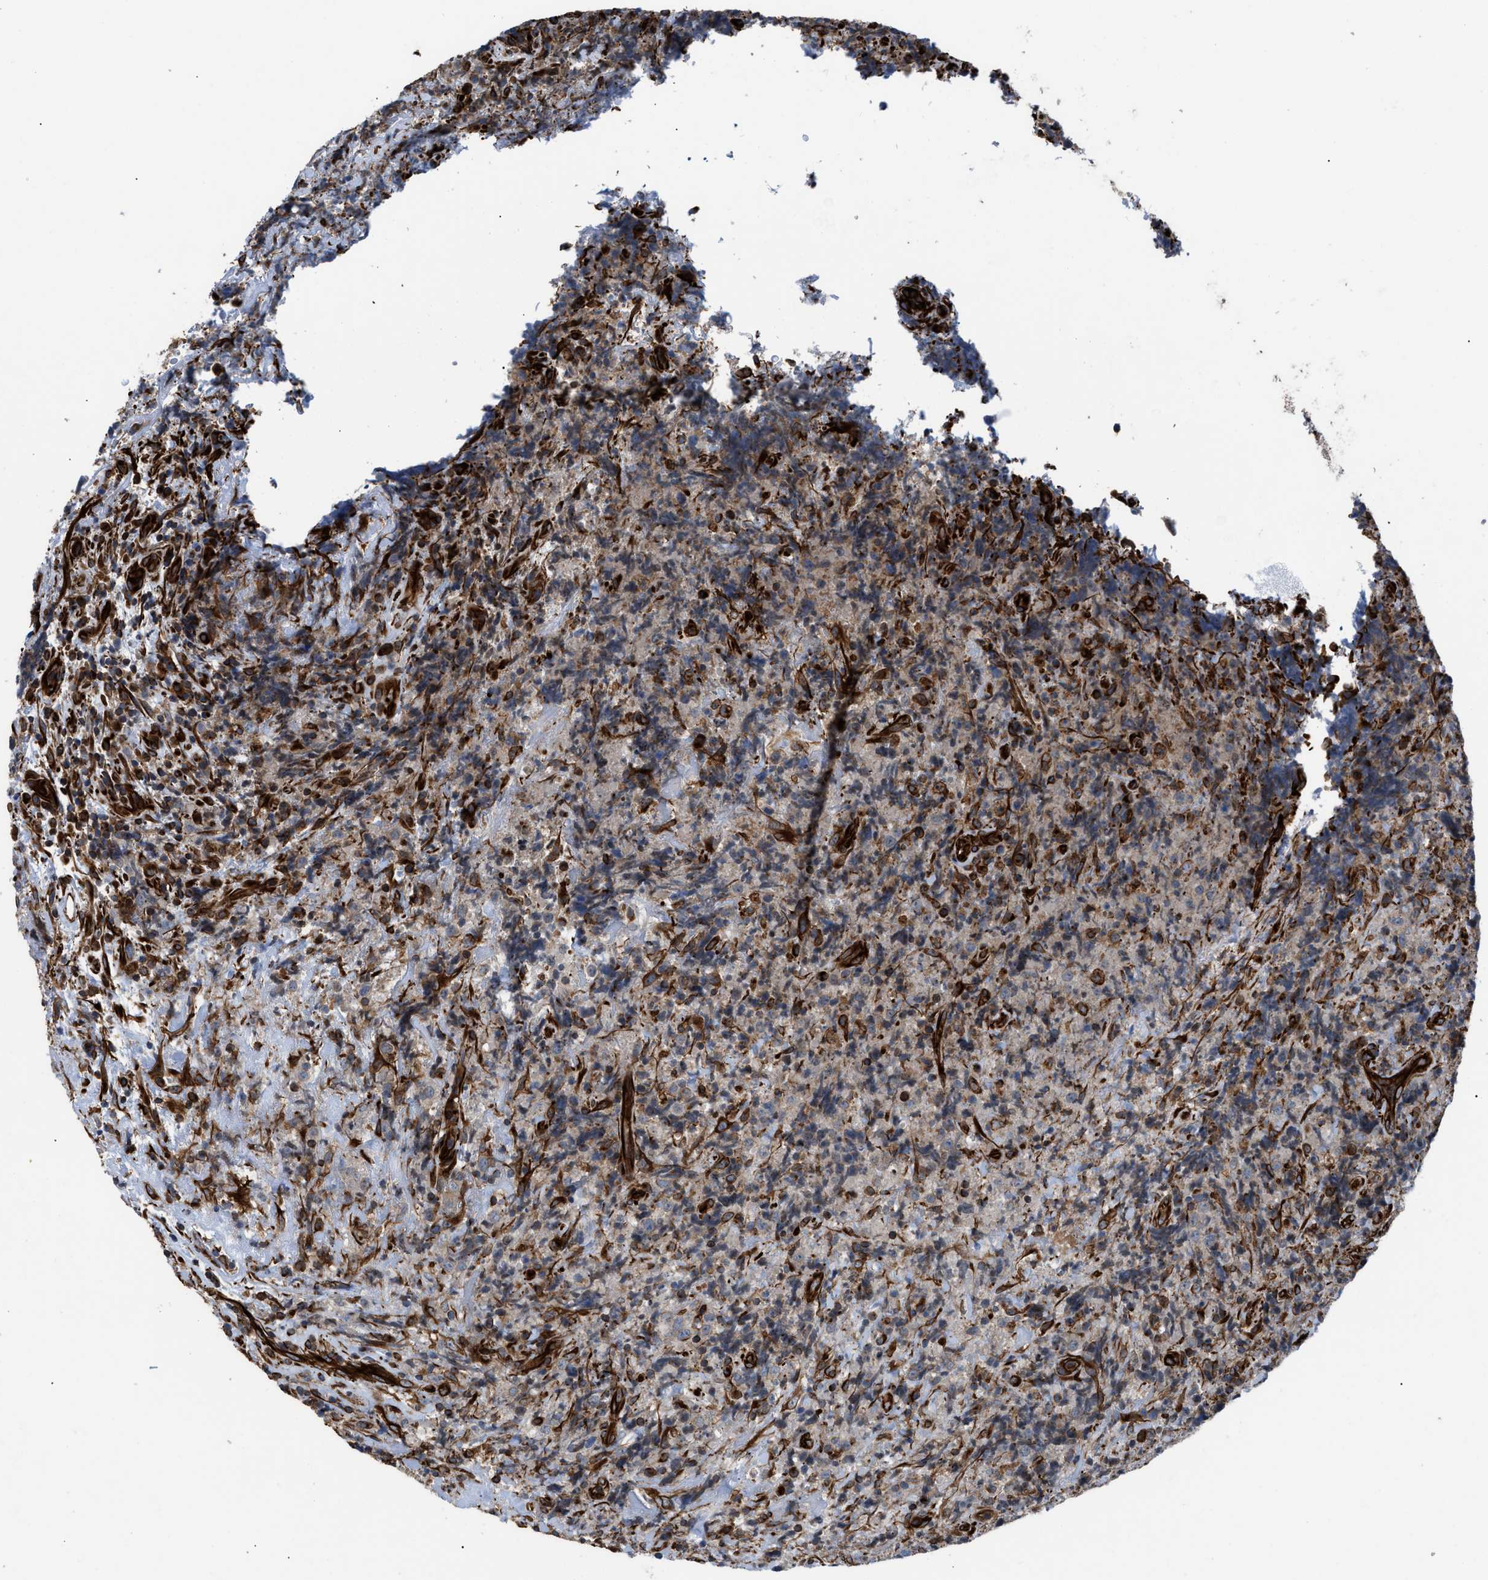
{"staining": {"intensity": "moderate", "quantity": "25%-75%", "location": "cytoplasmic/membranous"}, "tissue": "lymphoma", "cell_type": "Tumor cells", "image_type": "cancer", "snomed": [{"axis": "morphology", "description": "Malignant lymphoma, non-Hodgkin's type, High grade"}, {"axis": "topography", "description": "Tonsil"}], "caption": "IHC (DAB) staining of human lymphoma demonstrates moderate cytoplasmic/membranous protein expression in about 25%-75% of tumor cells.", "gene": "PTPRE", "patient": {"sex": "female", "age": 36}}